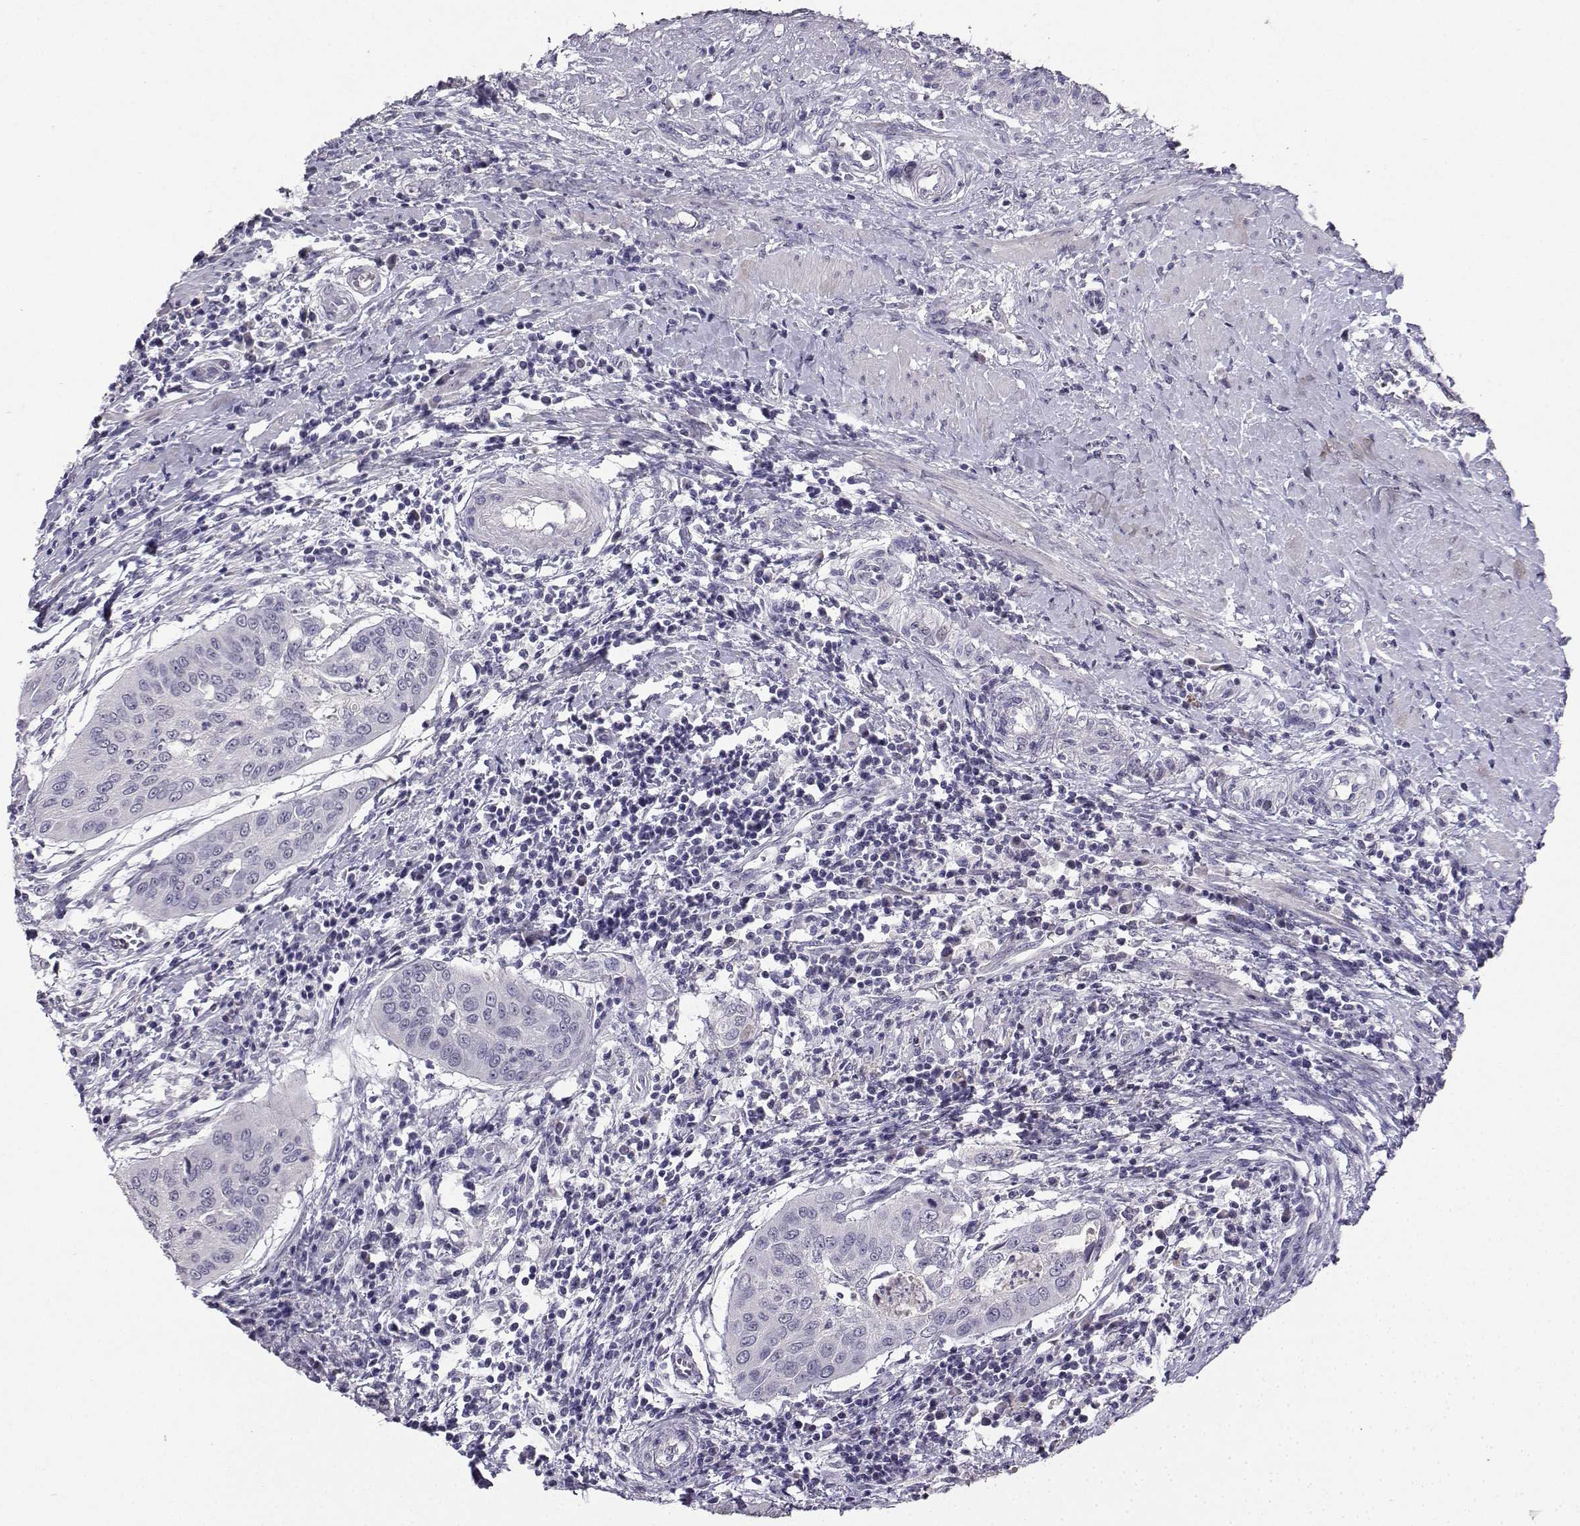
{"staining": {"intensity": "negative", "quantity": "none", "location": "none"}, "tissue": "cervical cancer", "cell_type": "Tumor cells", "image_type": "cancer", "snomed": [{"axis": "morphology", "description": "Squamous cell carcinoma, NOS"}, {"axis": "topography", "description": "Cervix"}], "caption": "This photomicrograph is of cervical cancer (squamous cell carcinoma) stained with IHC to label a protein in brown with the nuclei are counter-stained blue. There is no staining in tumor cells. Nuclei are stained in blue.", "gene": "CARTPT", "patient": {"sex": "female", "age": 39}}